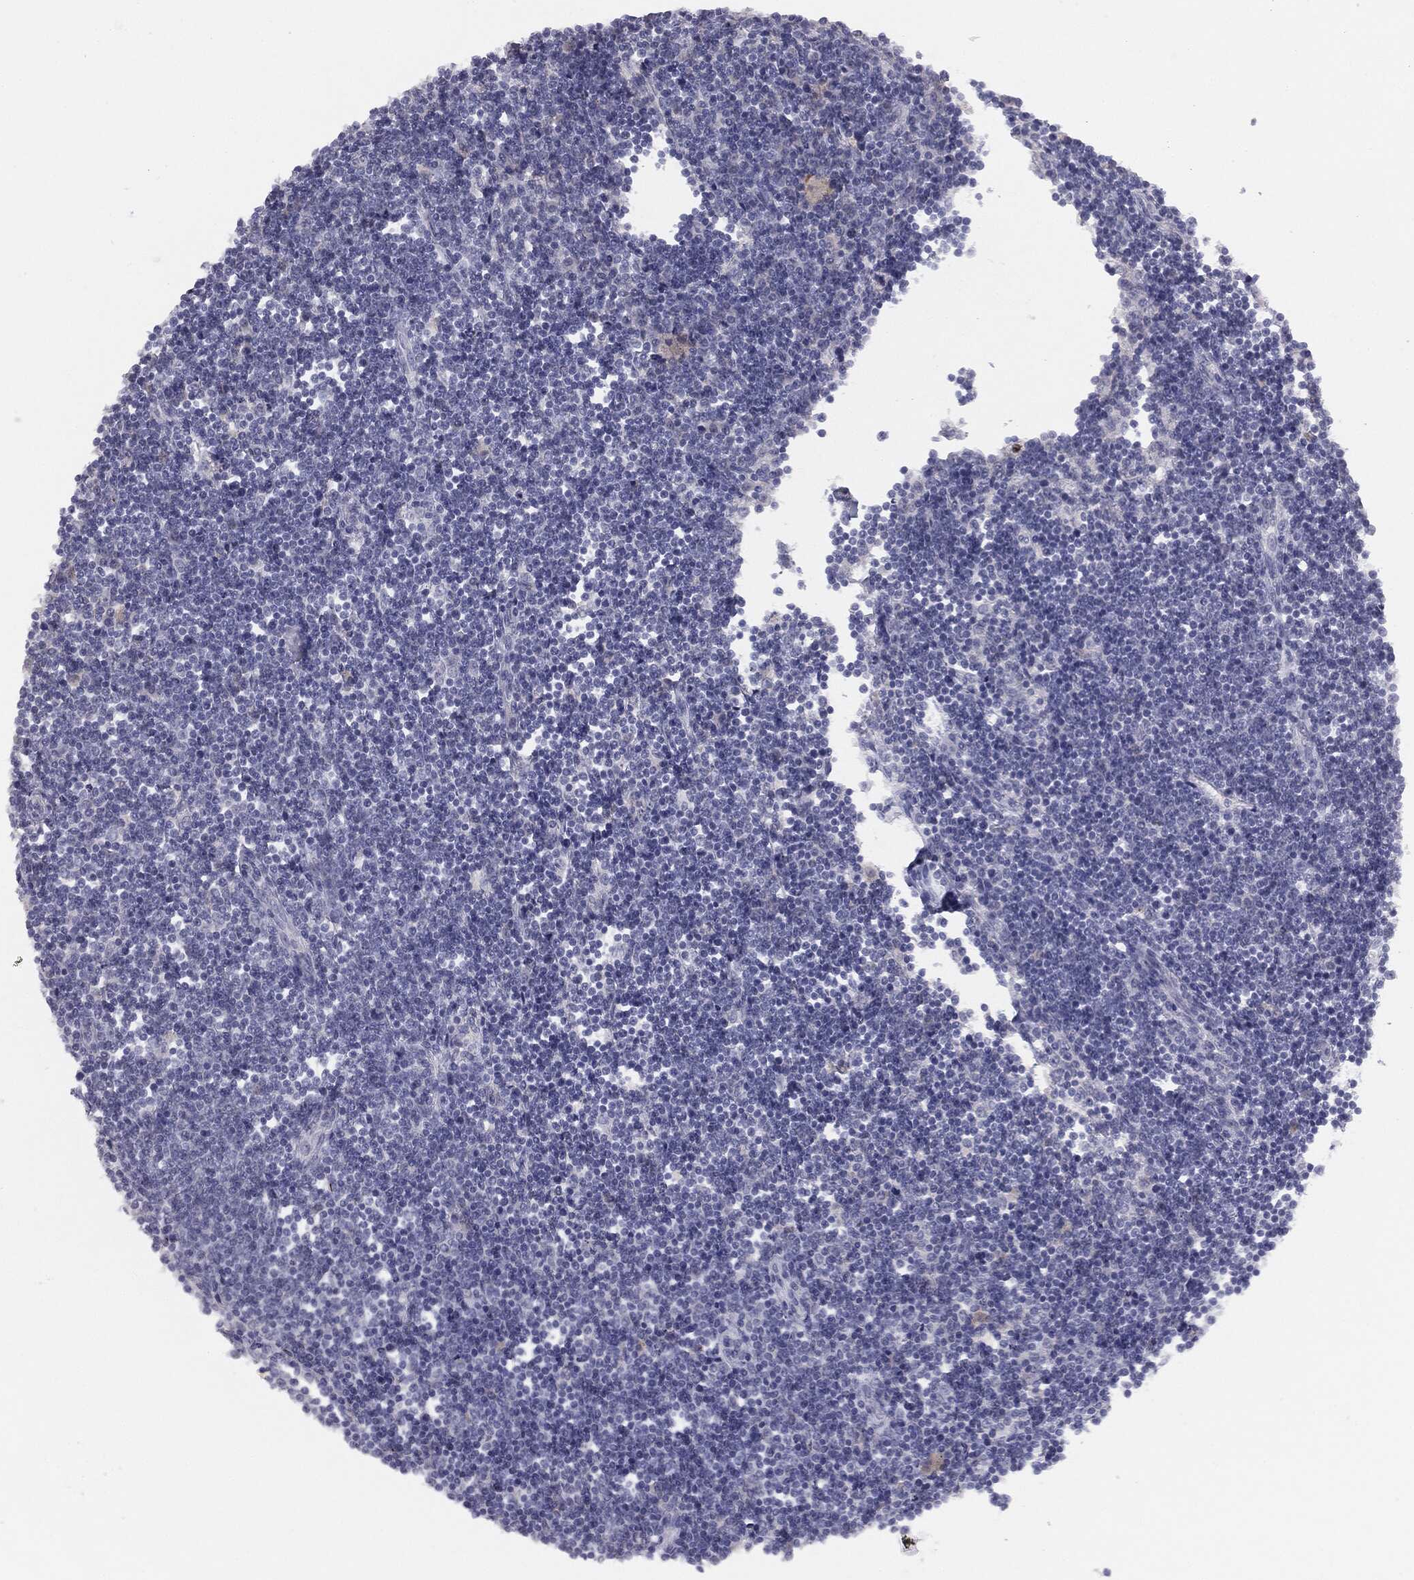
{"staining": {"intensity": "negative", "quantity": "none", "location": "none"}, "tissue": "lymph node", "cell_type": "Germinal center cells", "image_type": "normal", "snomed": [{"axis": "morphology", "description": "Normal tissue, NOS"}, {"axis": "morphology", "description": "Adenocarcinoma, NOS"}, {"axis": "topography", "description": "Lymph node"}, {"axis": "topography", "description": "Pancreas"}], "caption": "Immunohistochemistry of normal lymph node exhibits no expression in germinal center cells.", "gene": "MUC1", "patient": {"sex": "female", "age": 58}}